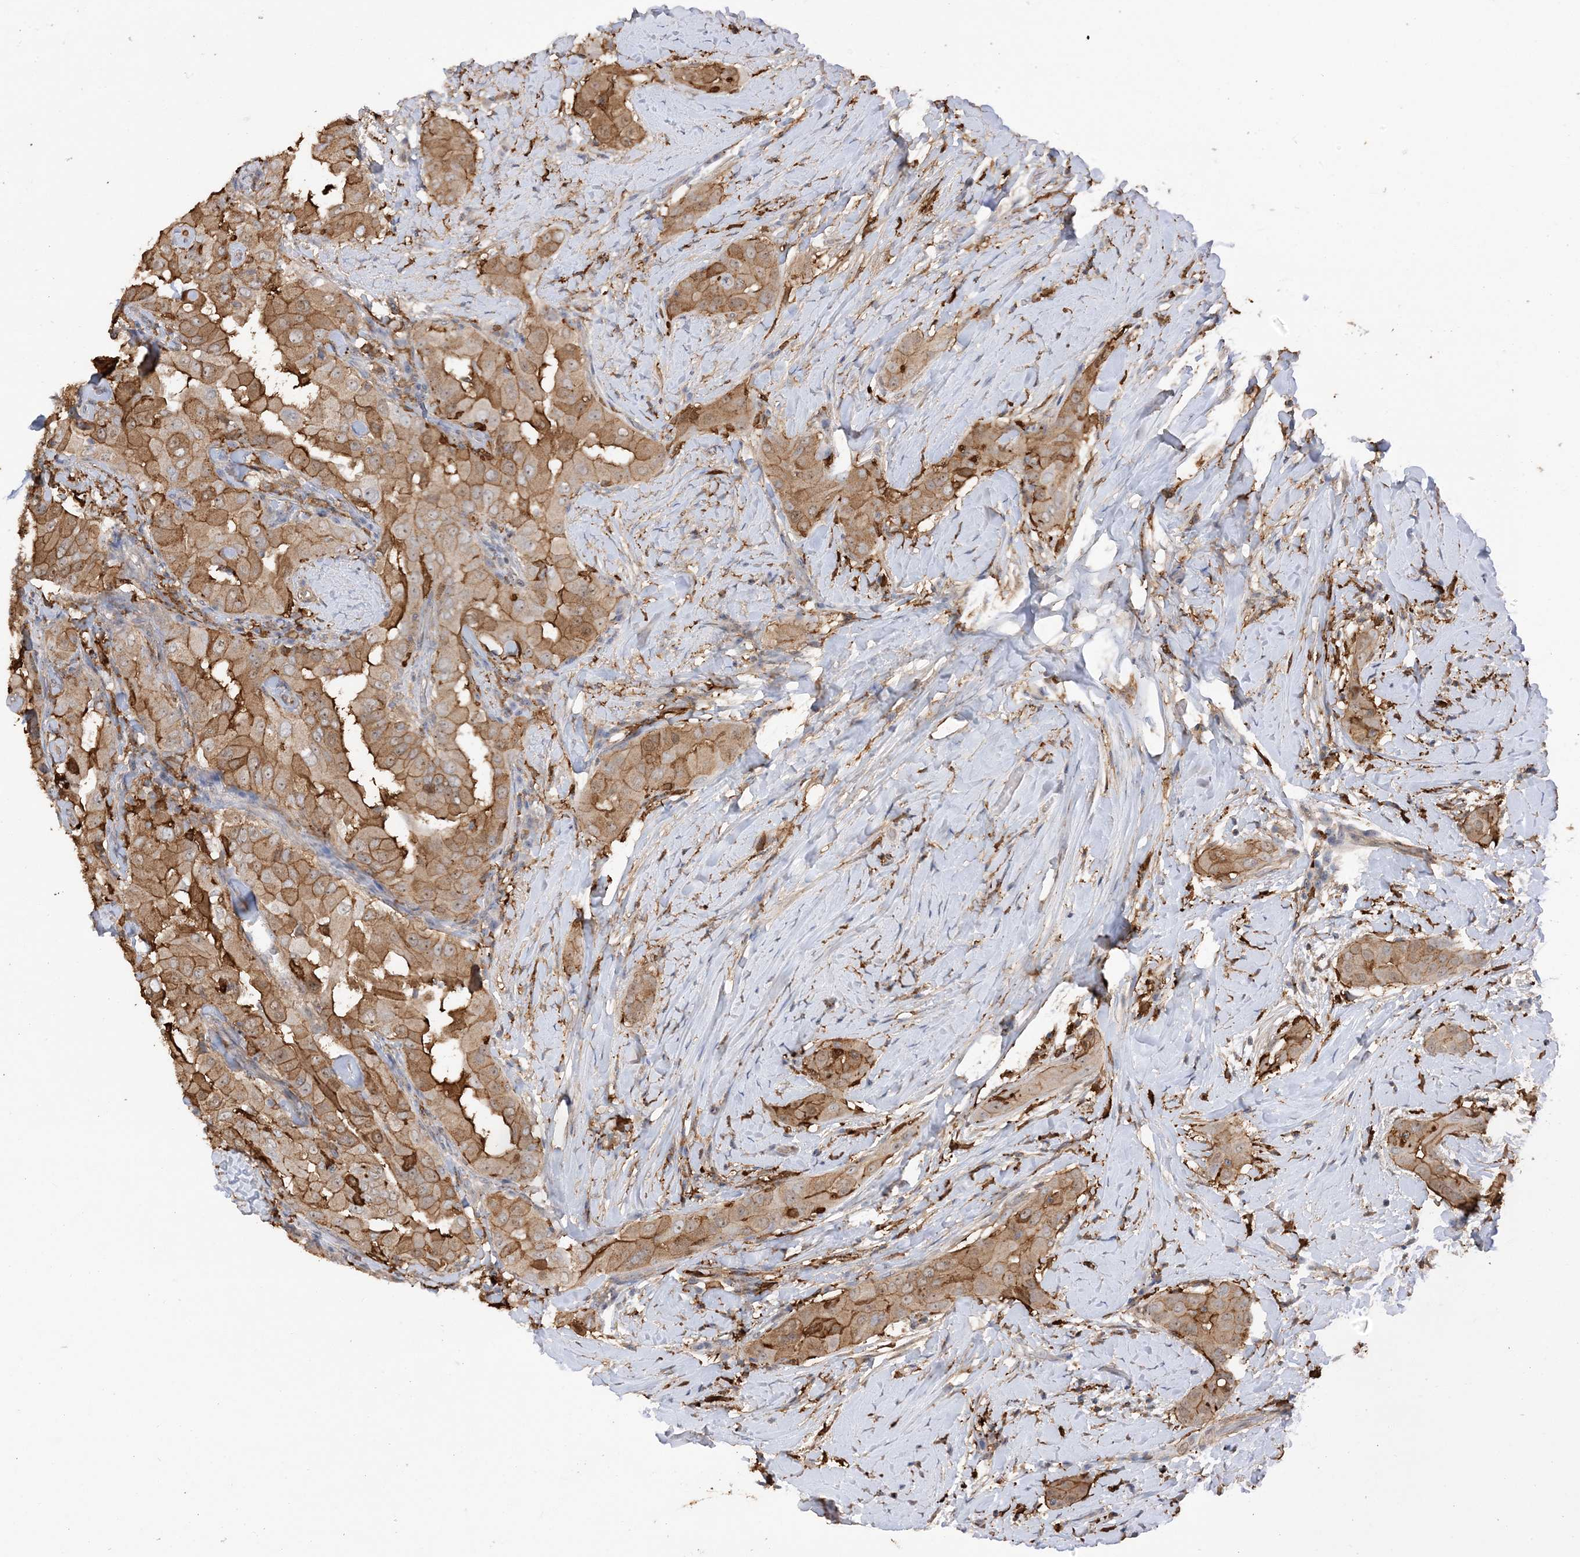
{"staining": {"intensity": "moderate", "quantity": ">75%", "location": "cytoplasmic/membranous"}, "tissue": "thyroid cancer", "cell_type": "Tumor cells", "image_type": "cancer", "snomed": [{"axis": "morphology", "description": "Papillary adenocarcinoma, NOS"}, {"axis": "topography", "description": "Thyroid gland"}], "caption": "Tumor cells reveal medium levels of moderate cytoplasmic/membranous positivity in approximately >75% of cells in papillary adenocarcinoma (thyroid).", "gene": "PHACTR2", "patient": {"sex": "male", "age": 33}}